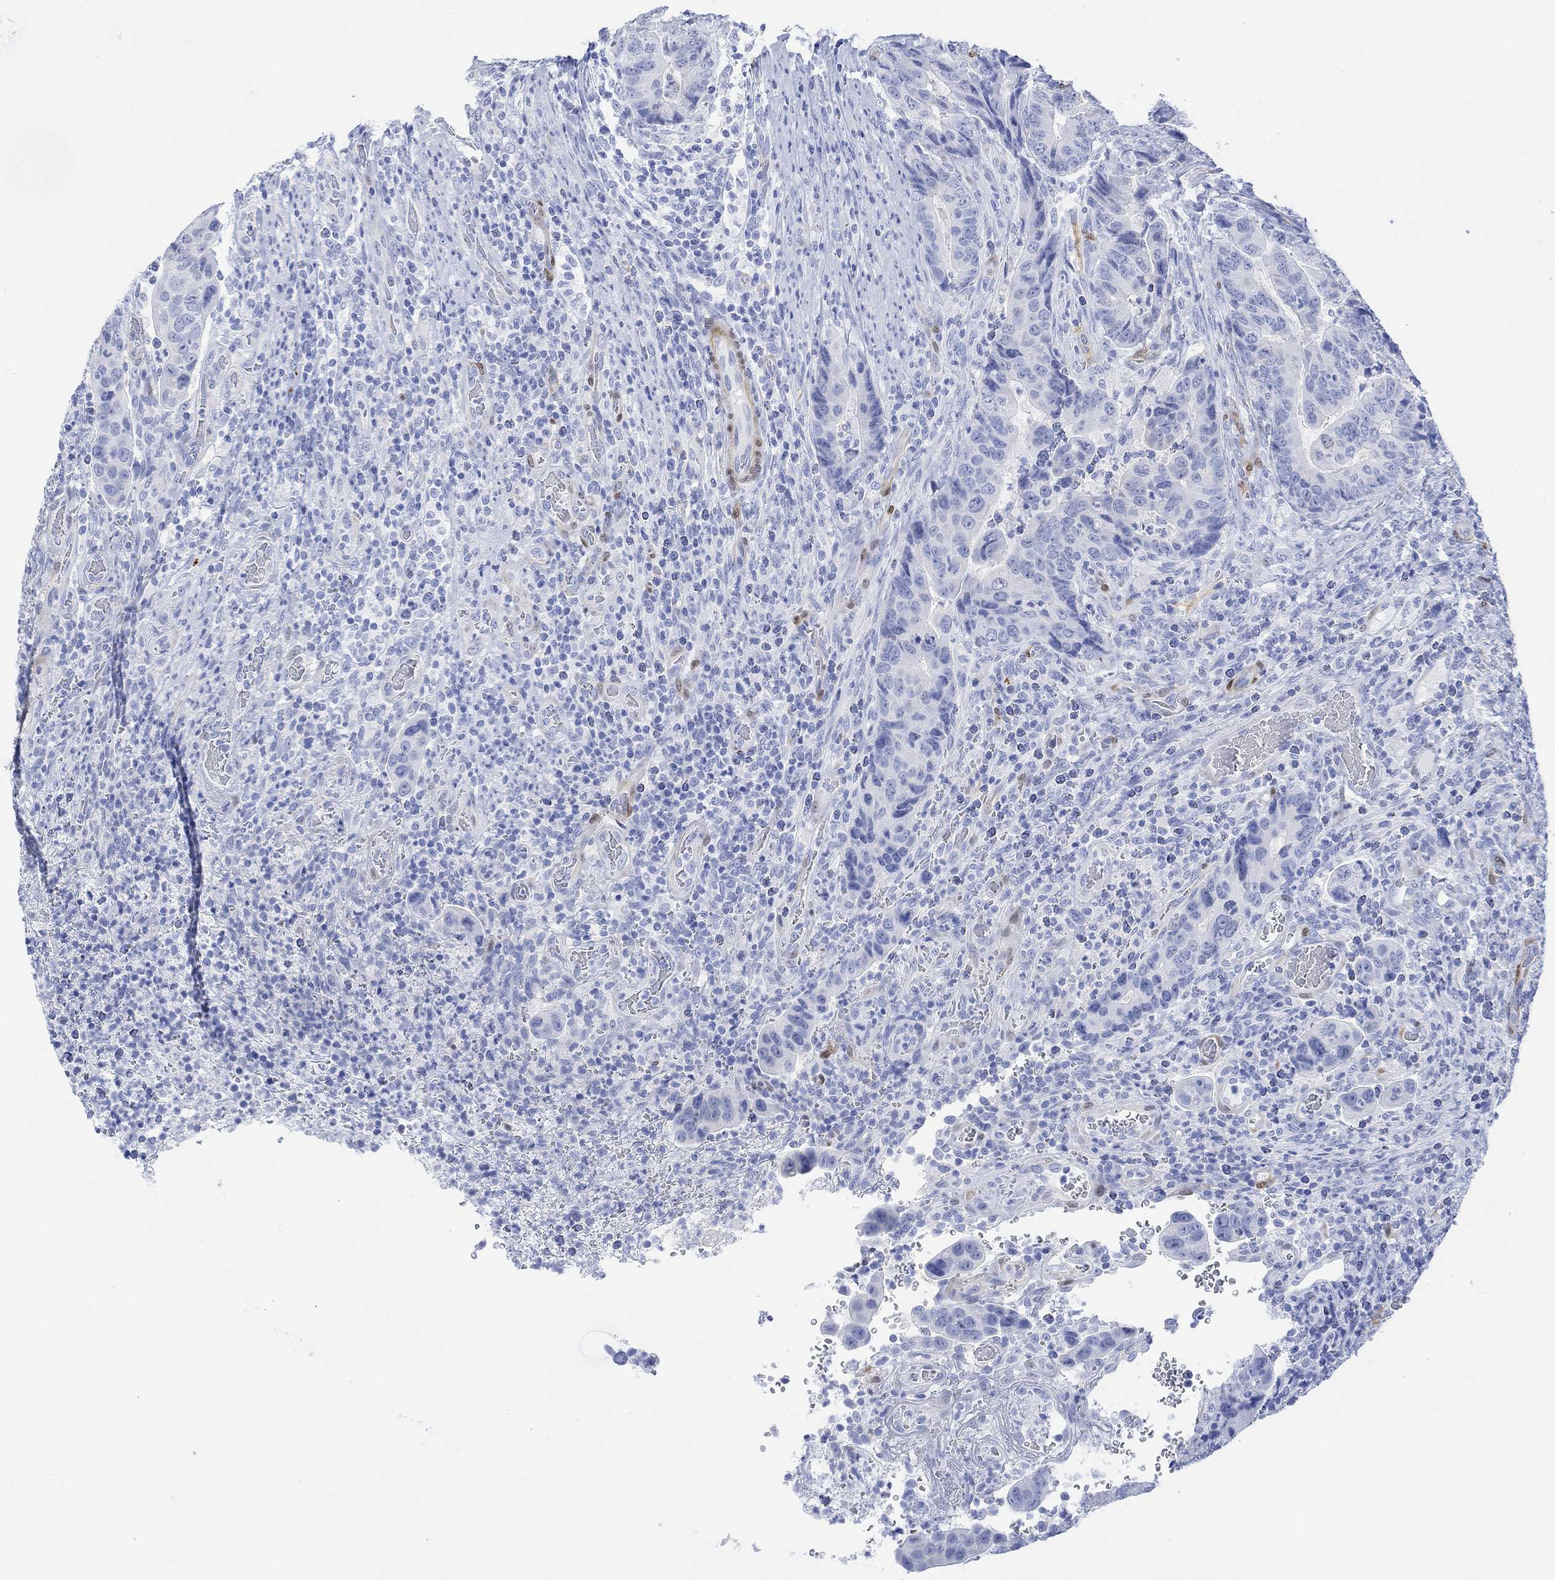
{"staining": {"intensity": "weak", "quantity": "<25%", "location": "nuclear"}, "tissue": "colorectal cancer", "cell_type": "Tumor cells", "image_type": "cancer", "snomed": [{"axis": "morphology", "description": "Adenocarcinoma, NOS"}, {"axis": "topography", "description": "Colon"}], "caption": "Colorectal cancer stained for a protein using immunohistochemistry (IHC) reveals no staining tumor cells.", "gene": "TPPP3", "patient": {"sex": "female", "age": 56}}